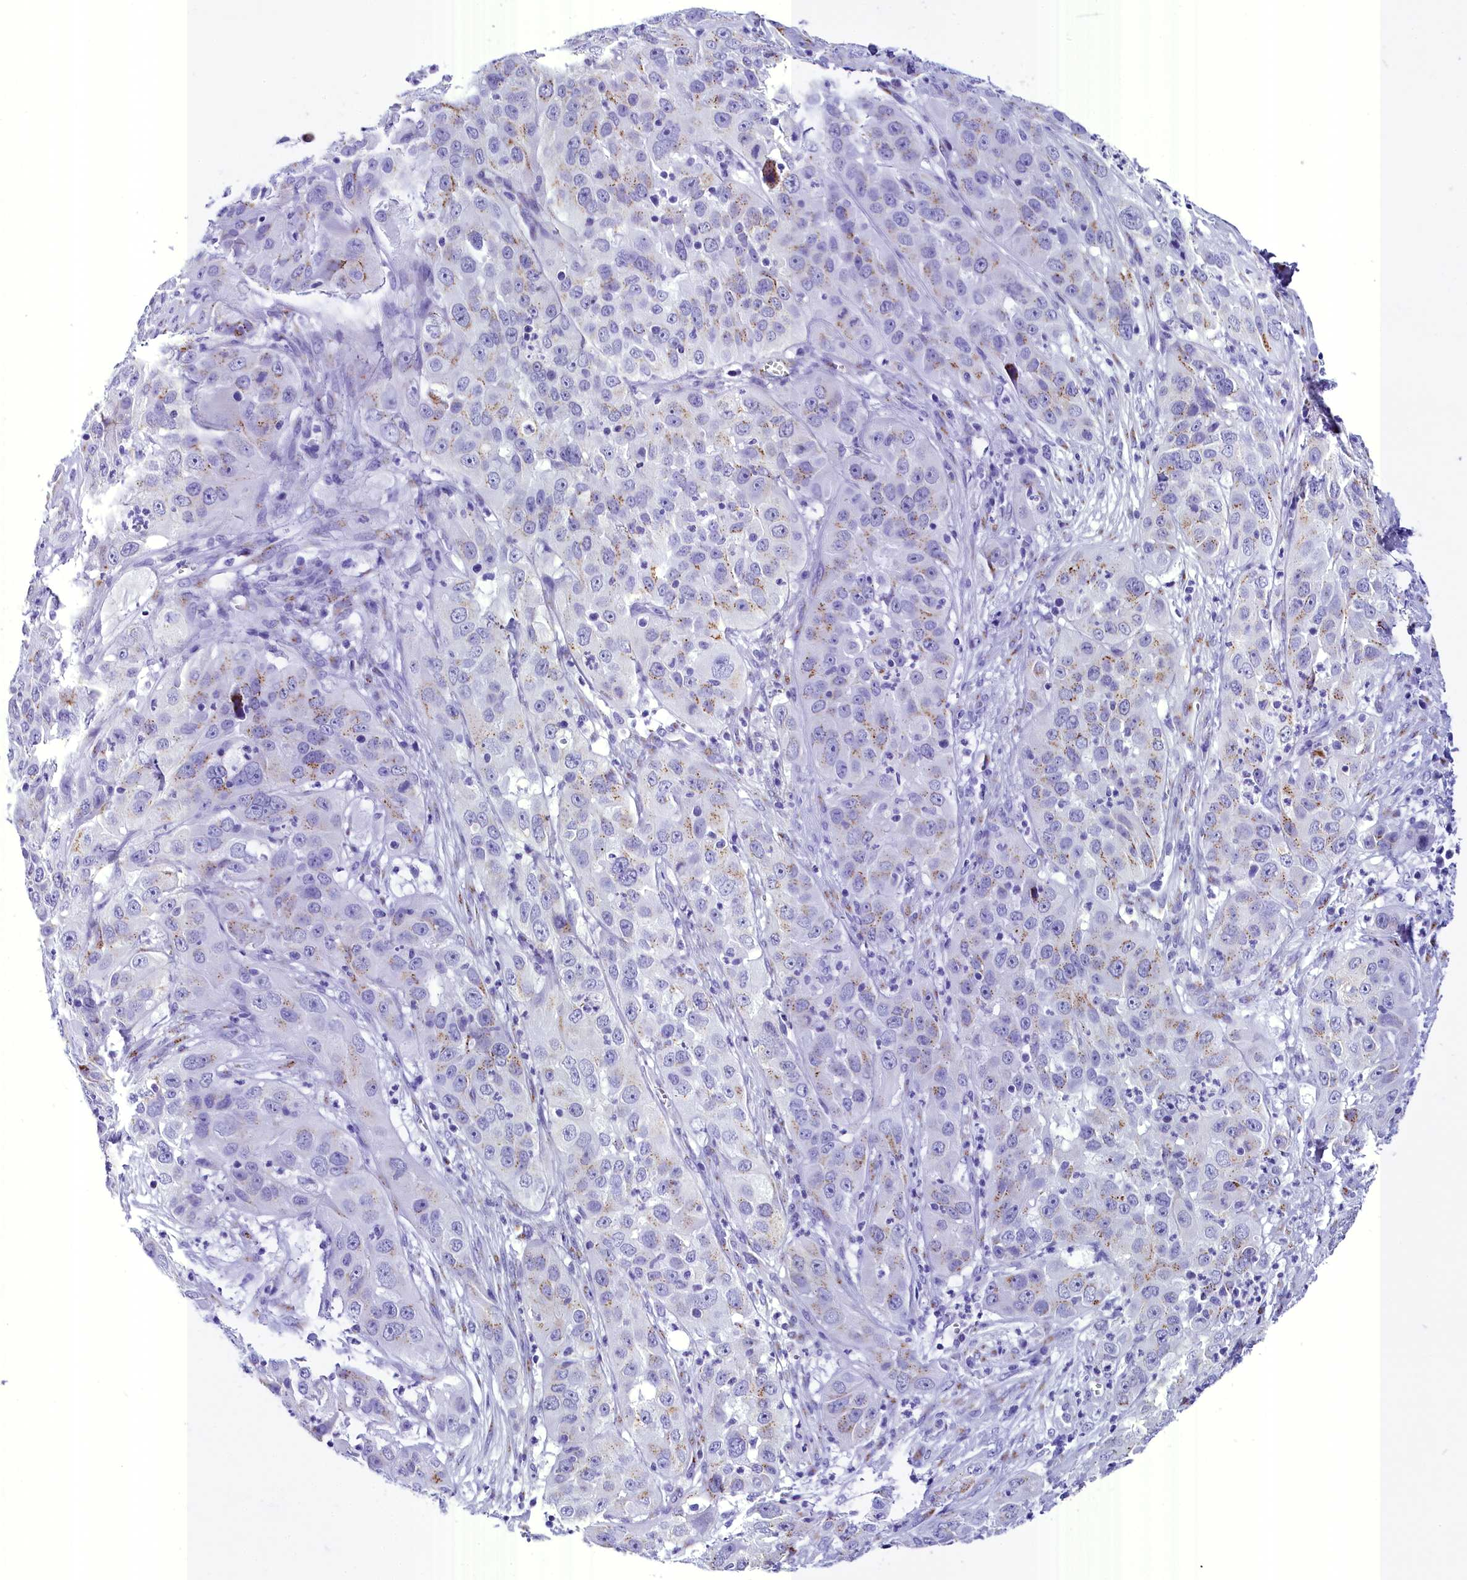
{"staining": {"intensity": "moderate", "quantity": "<25%", "location": "cytoplasmic/membranous"}, "tissue": "cervical cancer", "cell_type": "Tumor cells", "image_type": "cancer", "snomed": [{"axis": "morphology", "description": "Squamous cell carcinoma, NOS"}, {"axis": "topography", "description": "Cervix"}], "caption": "Immunohistochemical staining of cervical cancer (squamous cell carcinoma) displays low levels of moderate cytoplasmic/membranous protein staining in about <25% of tumor cells.", "gene": "AP3B2", "patient": {"sex": "female", "age": 32}}